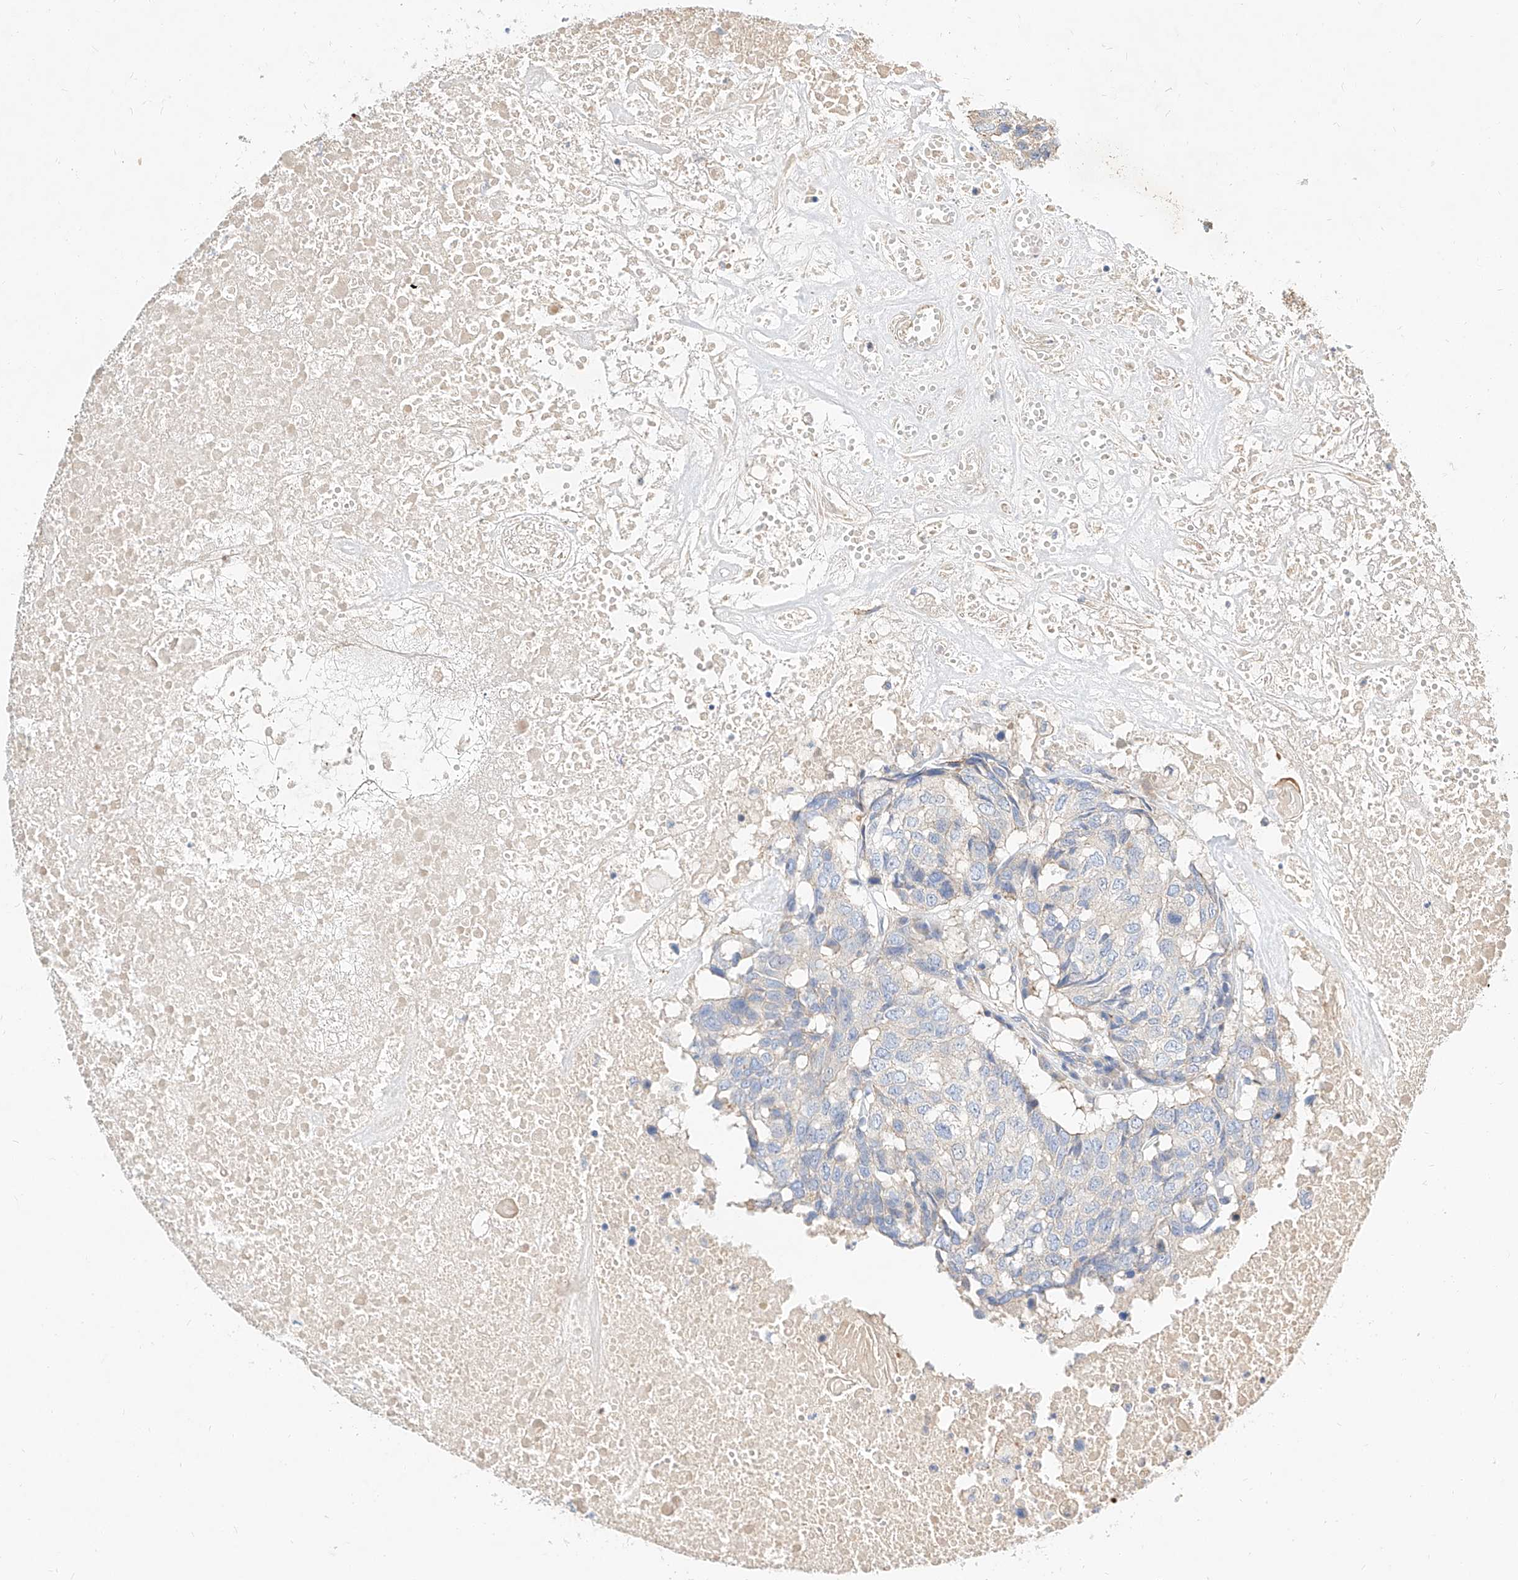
{"staining": {"intensity": "negative", "quantity": "none", "location": "none"}, "tissue": "head and neck cancer", "cell_type": "Tumor cells", "image_type": "cancer", "snomed": [{"axis": "morphology", "description": "Squamous cell carcinoma, NOS"}, {"axis": "topography", "description": "Head-Neck"}], "caption": "Tumor cells show no significant expression in squamous cell carcinoma (head and neck).", "gene": "KCNH5", "patient": {"sex": "male", "age": 66}}